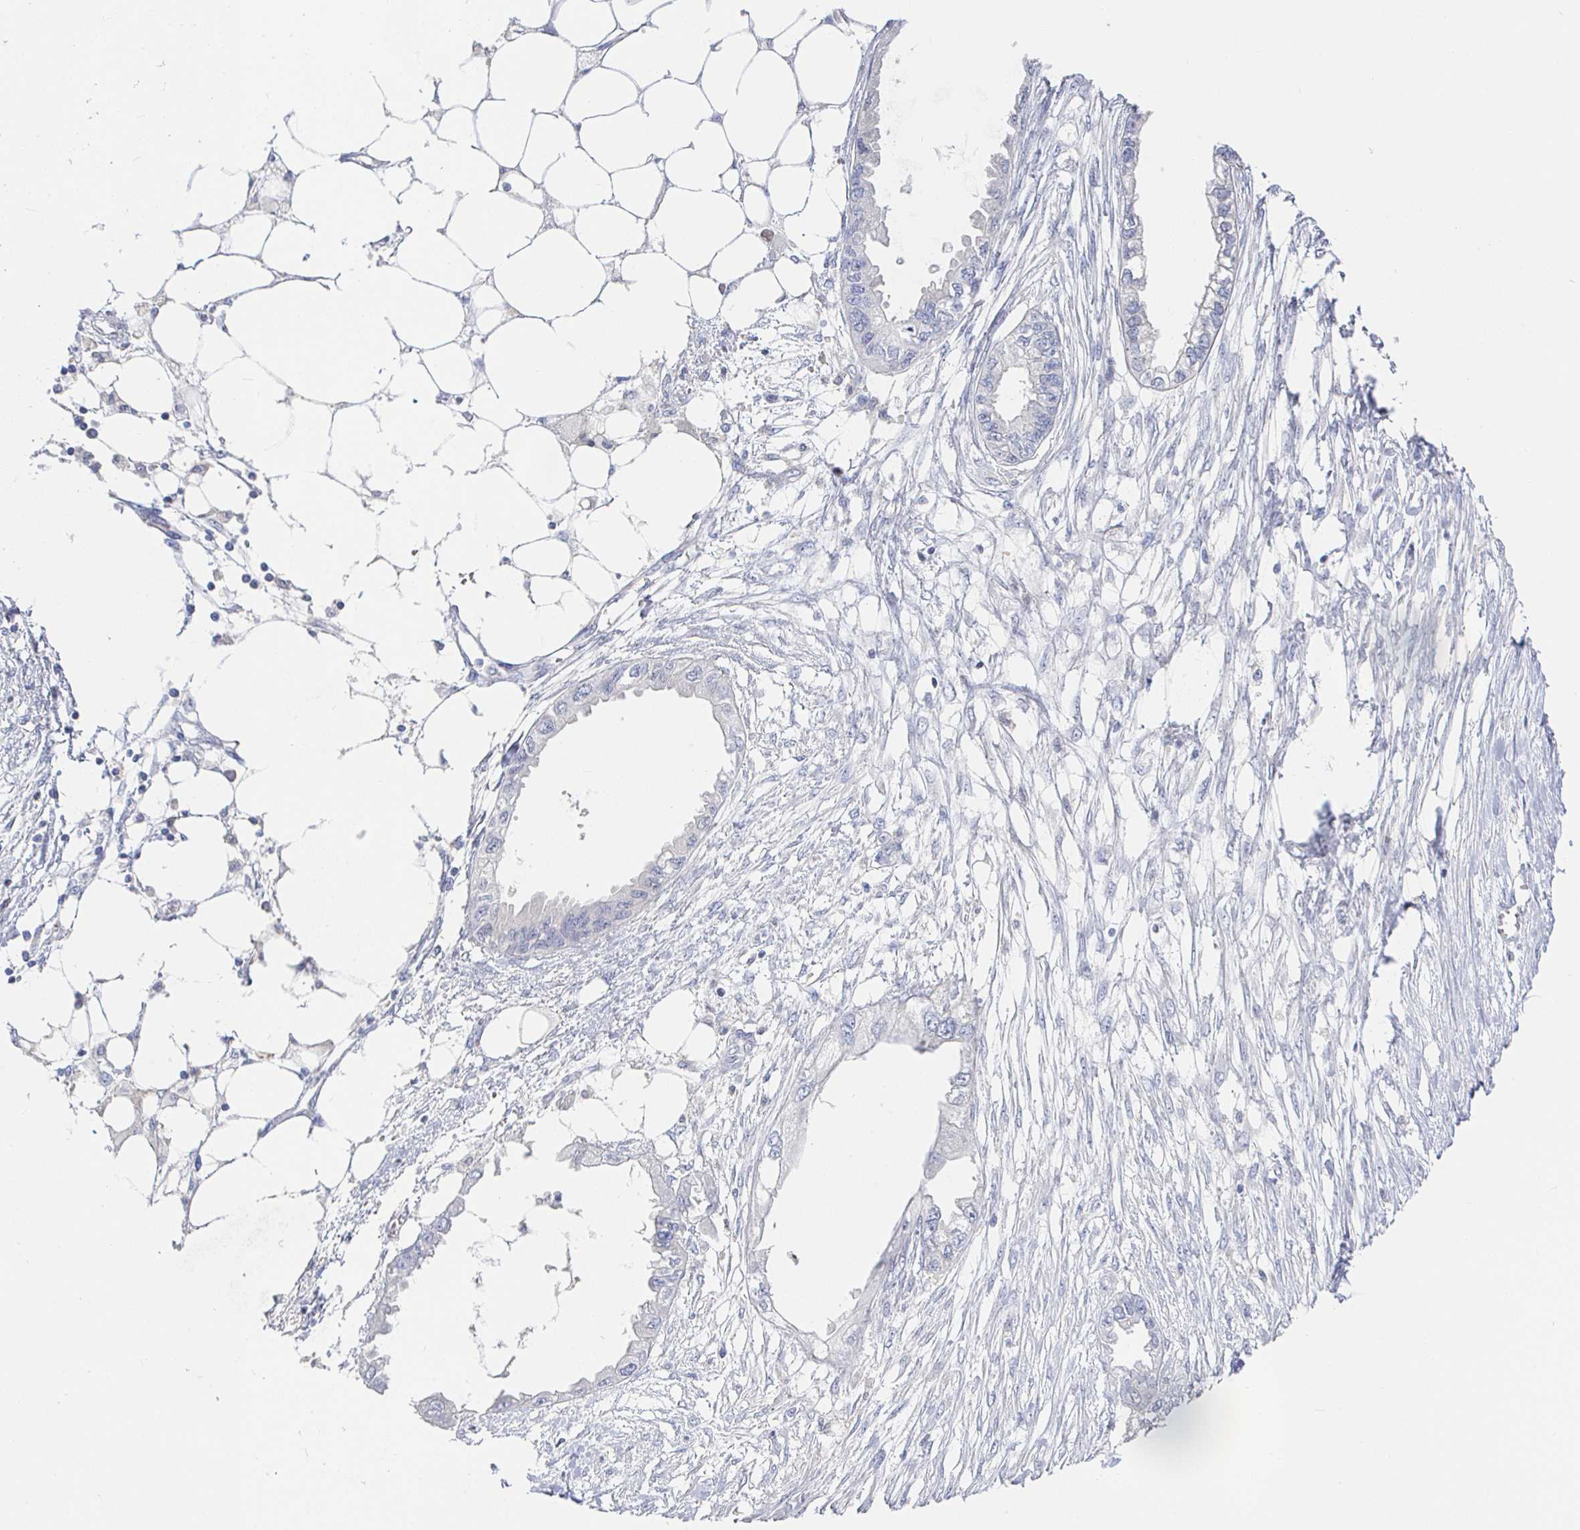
{"staining": {"intensity": "negative", "quantity": "none", "location": "none"}, "tissue": "endometrial cancer", "cell_type": "Tumor cells", "image_type": "cancer", "snomed": [{"axis": "morphology", "description": "Adenocarcinoma, NOS"}, {"axis": "morphology", "description": "Adenocarcinoma, metastatic, NOS"}, {"axis": "topography", "description": "Adipose tissue"}, {"axis": "topography", "description": "Endometrium"}], "caption": "Endometrial adenocarcinoma was stained to show a protein in brown. There is no significant expression in tumor cells.", "gene": "PDE6B", "patient": {"sex": "female", "age": 67}}